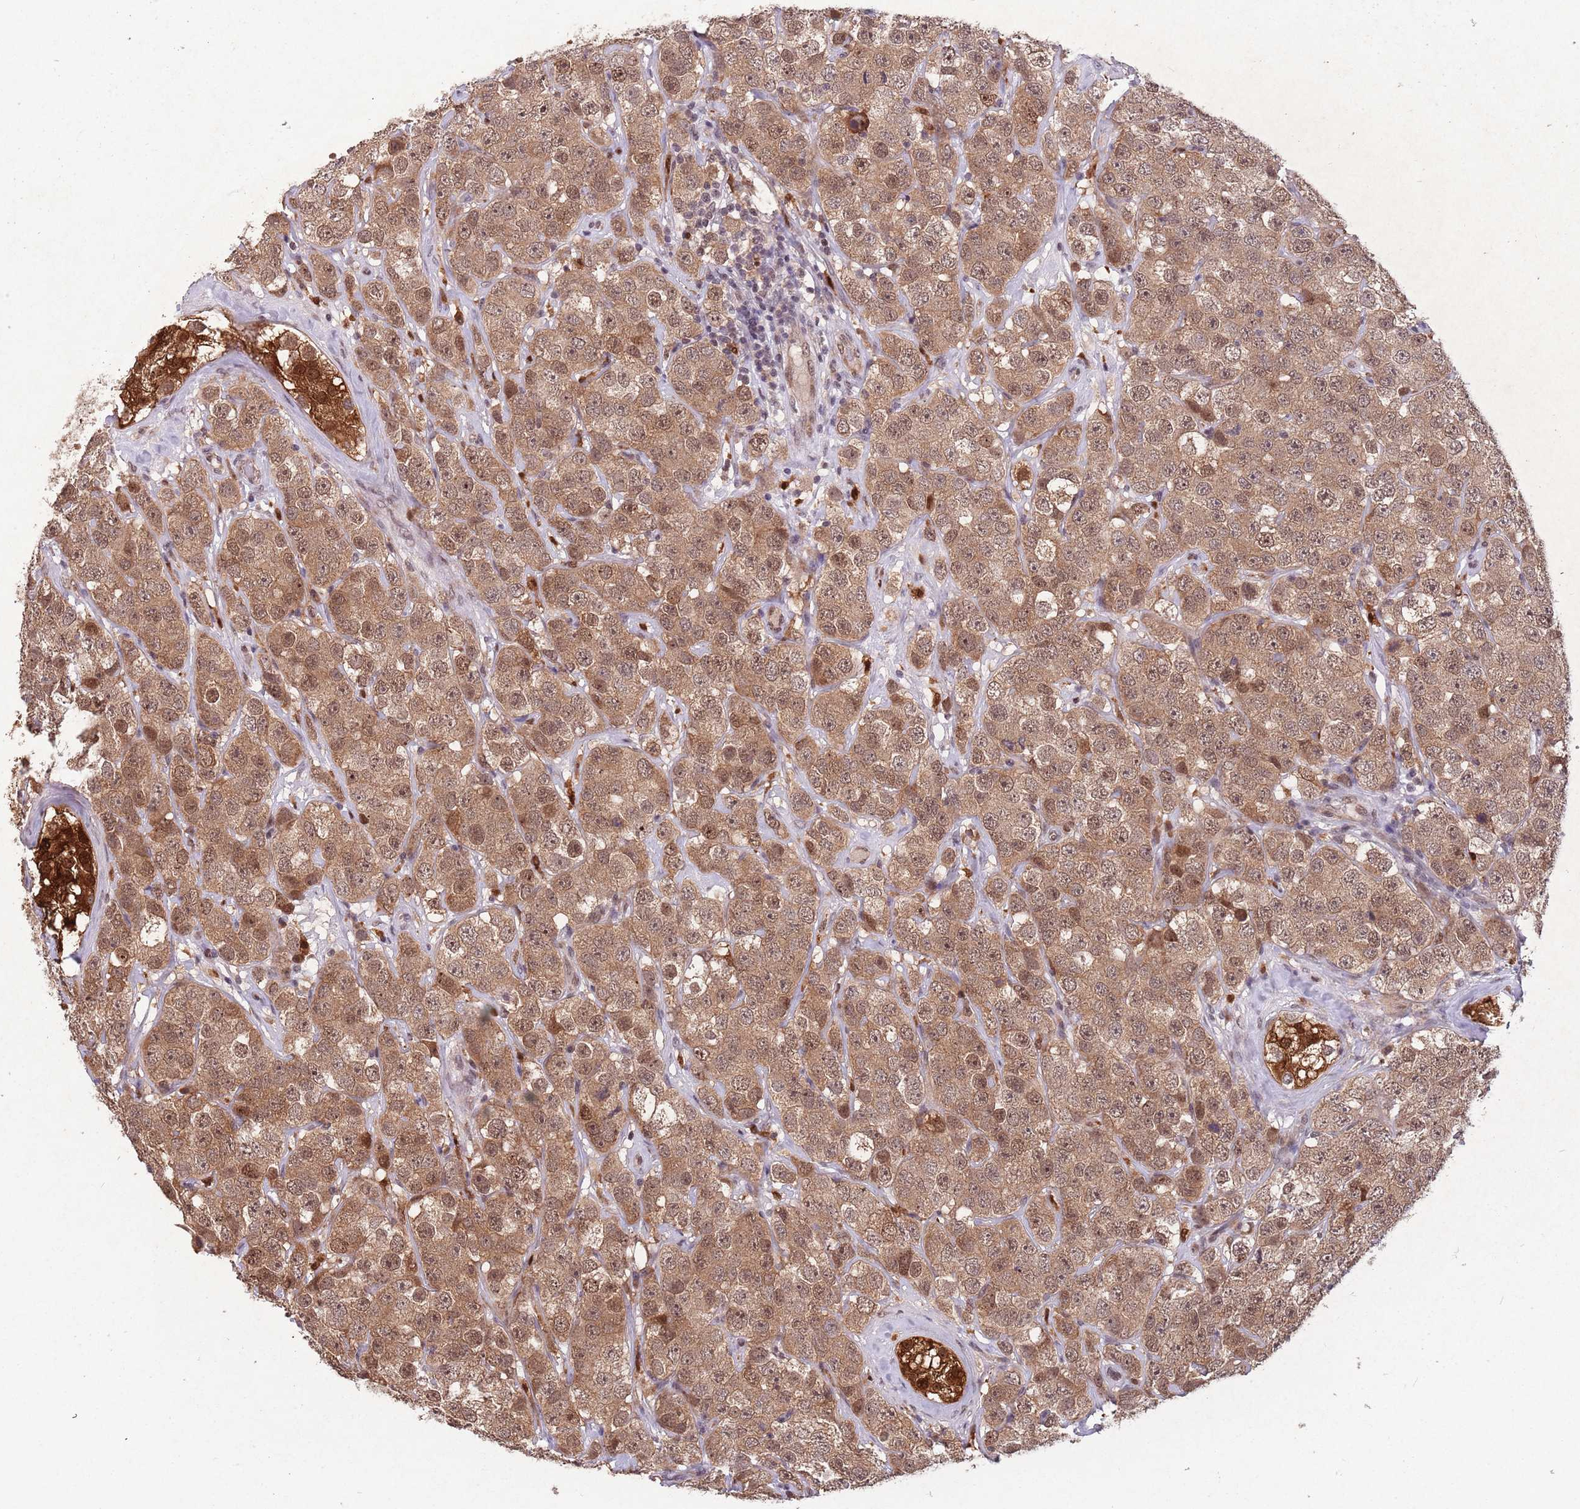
{"staining": {"intensity": "moderate", "quantity": ">75%", "location": "cytoplasmic/membranous,nuclear"}, "tissue": "testis cancer", "cell_type": "Tumor cells", "image_type": "cancer", "snomed": [{"axis": "morphology", "description": "Seminoma, NOS"}, {"axis": "topography", "description": "Testis"}], "caption": "Immunohistochemistry staining of testis seminoma, which demonstrates medium levels of moderate cytoplasmic/membranous and nuclear positivity in about >75% of tumor cells indicating moderate cytoplasmic/membranous and nuclear protein staining. The staining was performed using DAB (3,3'-diaminobenzidine) (brown) for protein detection and nuclei were counterstained in hematoxylin (blue).", "gene": "ZNF639", "patient": {"sex": "male", "age": 28}}